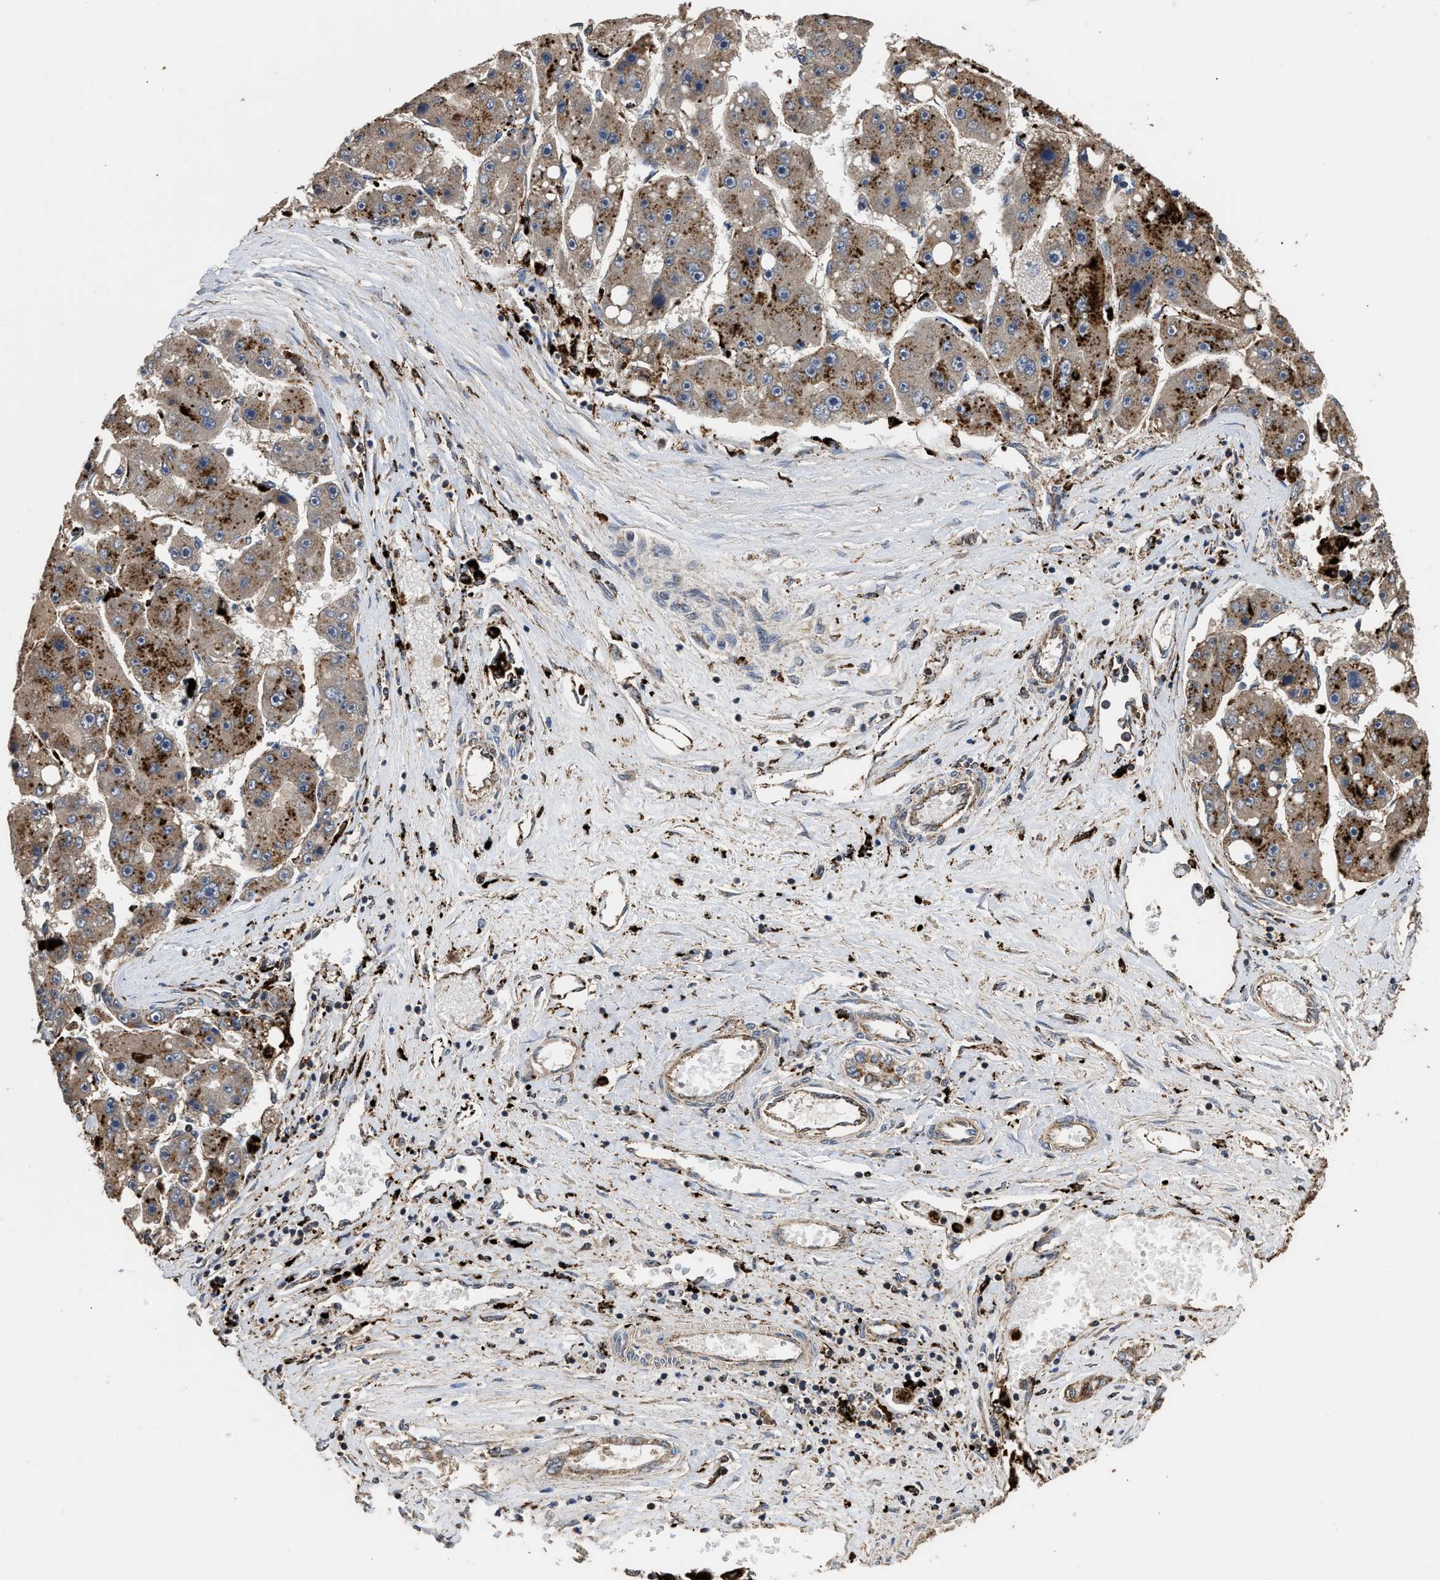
{"staining": {"intensity": "moderate", "quantity": ">75%", "location": "cytoplasmic/membranous"}, "tissue": "liver cancer", "cell_type": "Tumor cells", "image_type": "cancer", "snomed": [{"axis": "morphology", "description": "Carcinoma, Hepatocellular, NOS"}, {"axis": "topography", "description": "Liver"}], "caption": "Immunohistochemistry (DAB (3,3'-diaminobenzidine)) staining of human liver hepatocellular carcinoma shows moderate cytoplasmic/membranous protein positivity in about >75% of tumor cells.", "gene": "CTSV", "patient": {"sex": "female", "age": 61}}